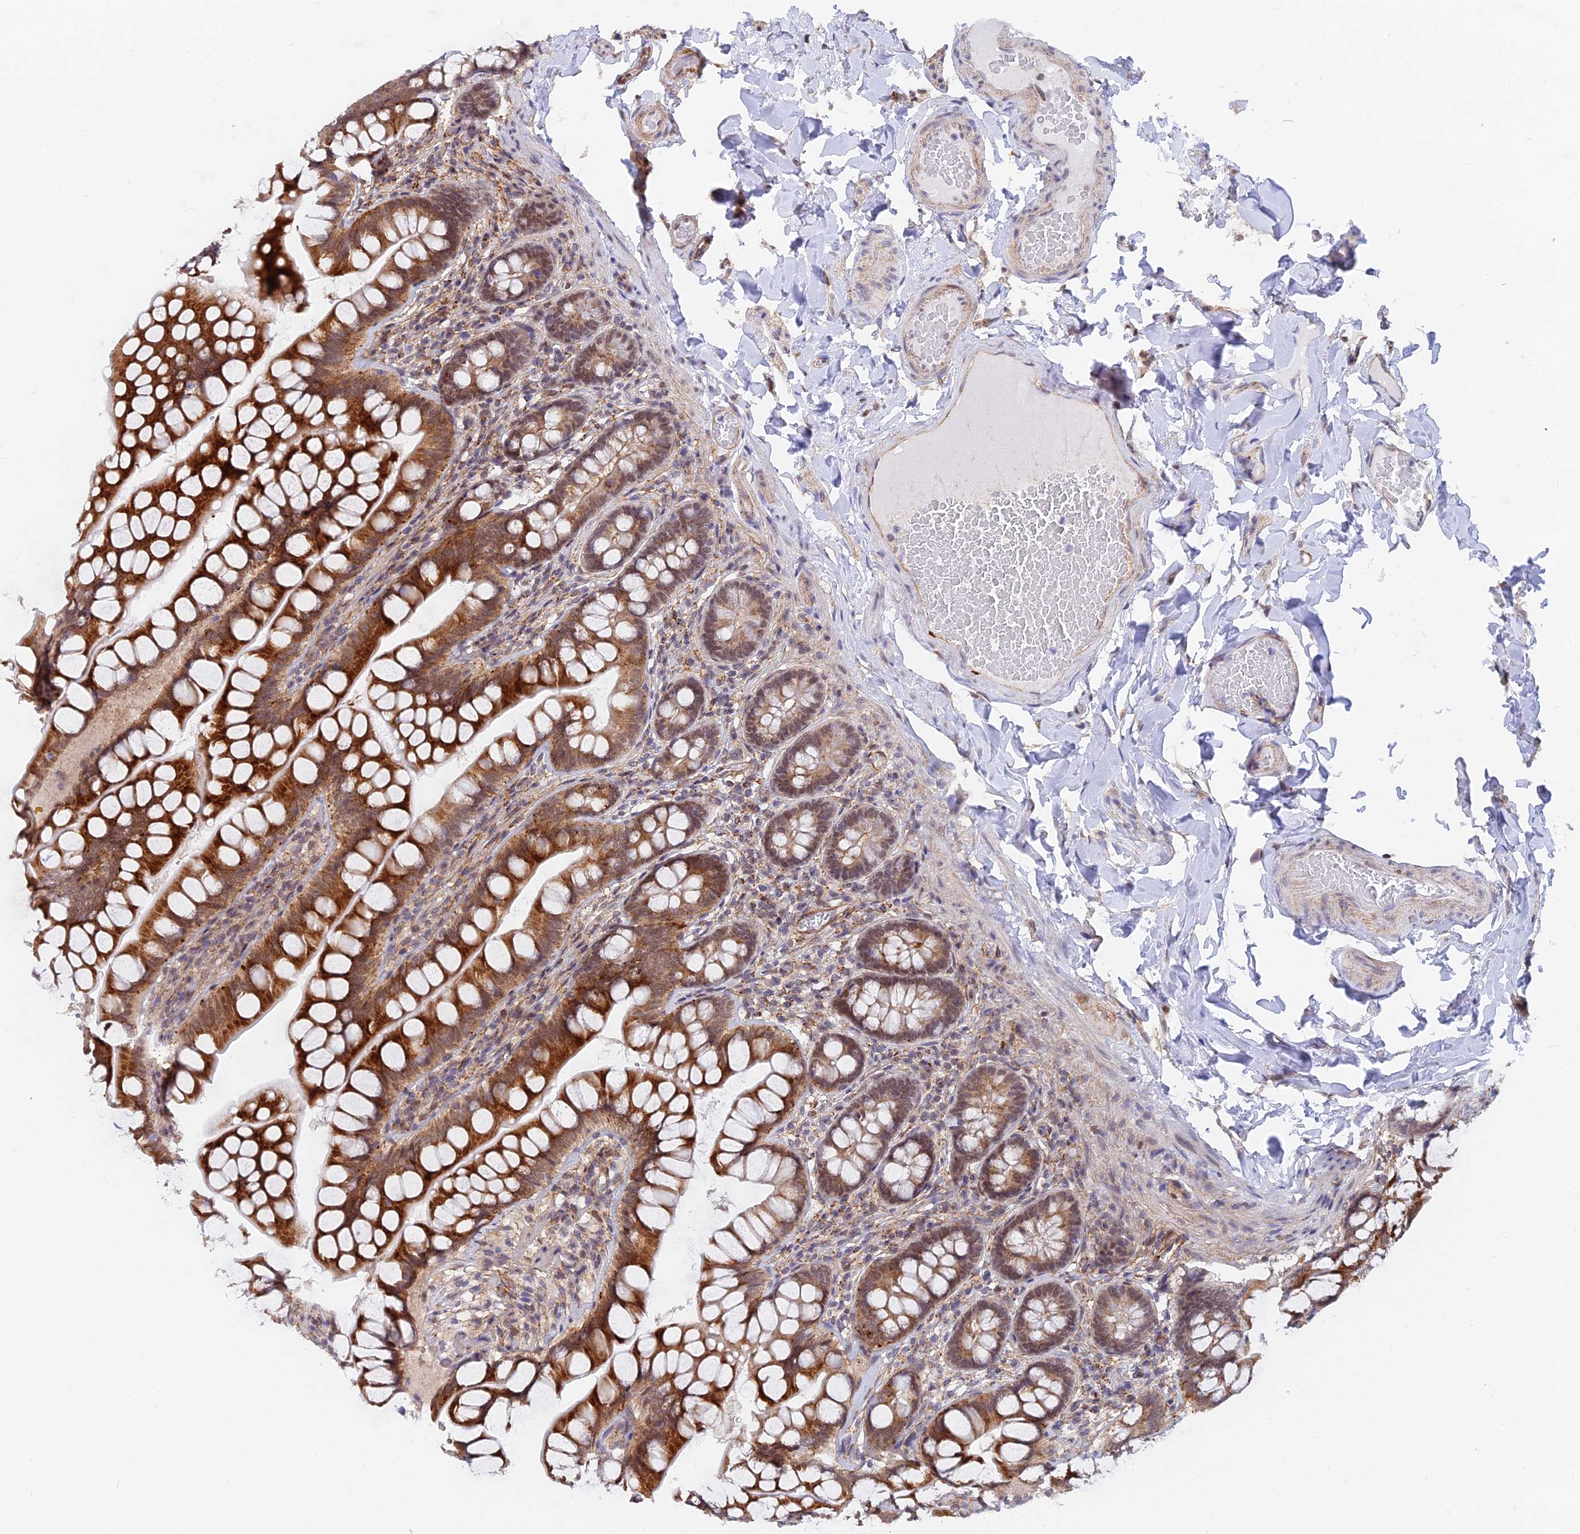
{"staining": {"intensity": "strong", "quantity": "25%-75%", "location": "cytoplasmic/membranous,nuclear"}, "tissue": "small intestine", "cell_type": "Glandular cells", "image_type": "normal", "snomed": [{"axis": "morphology", "description": "Normal tissue, NOS"}, {"axis": "topography", "description": "Small intestine"}], "caption": "Protein staining of normal small intestine reveals strong cytoplasmic/membranous,nuclear expression in approximately 25%-75% of glandular cells.", "gene": "VSTM2L", "patient": {"sex": "male", "age": 70}}